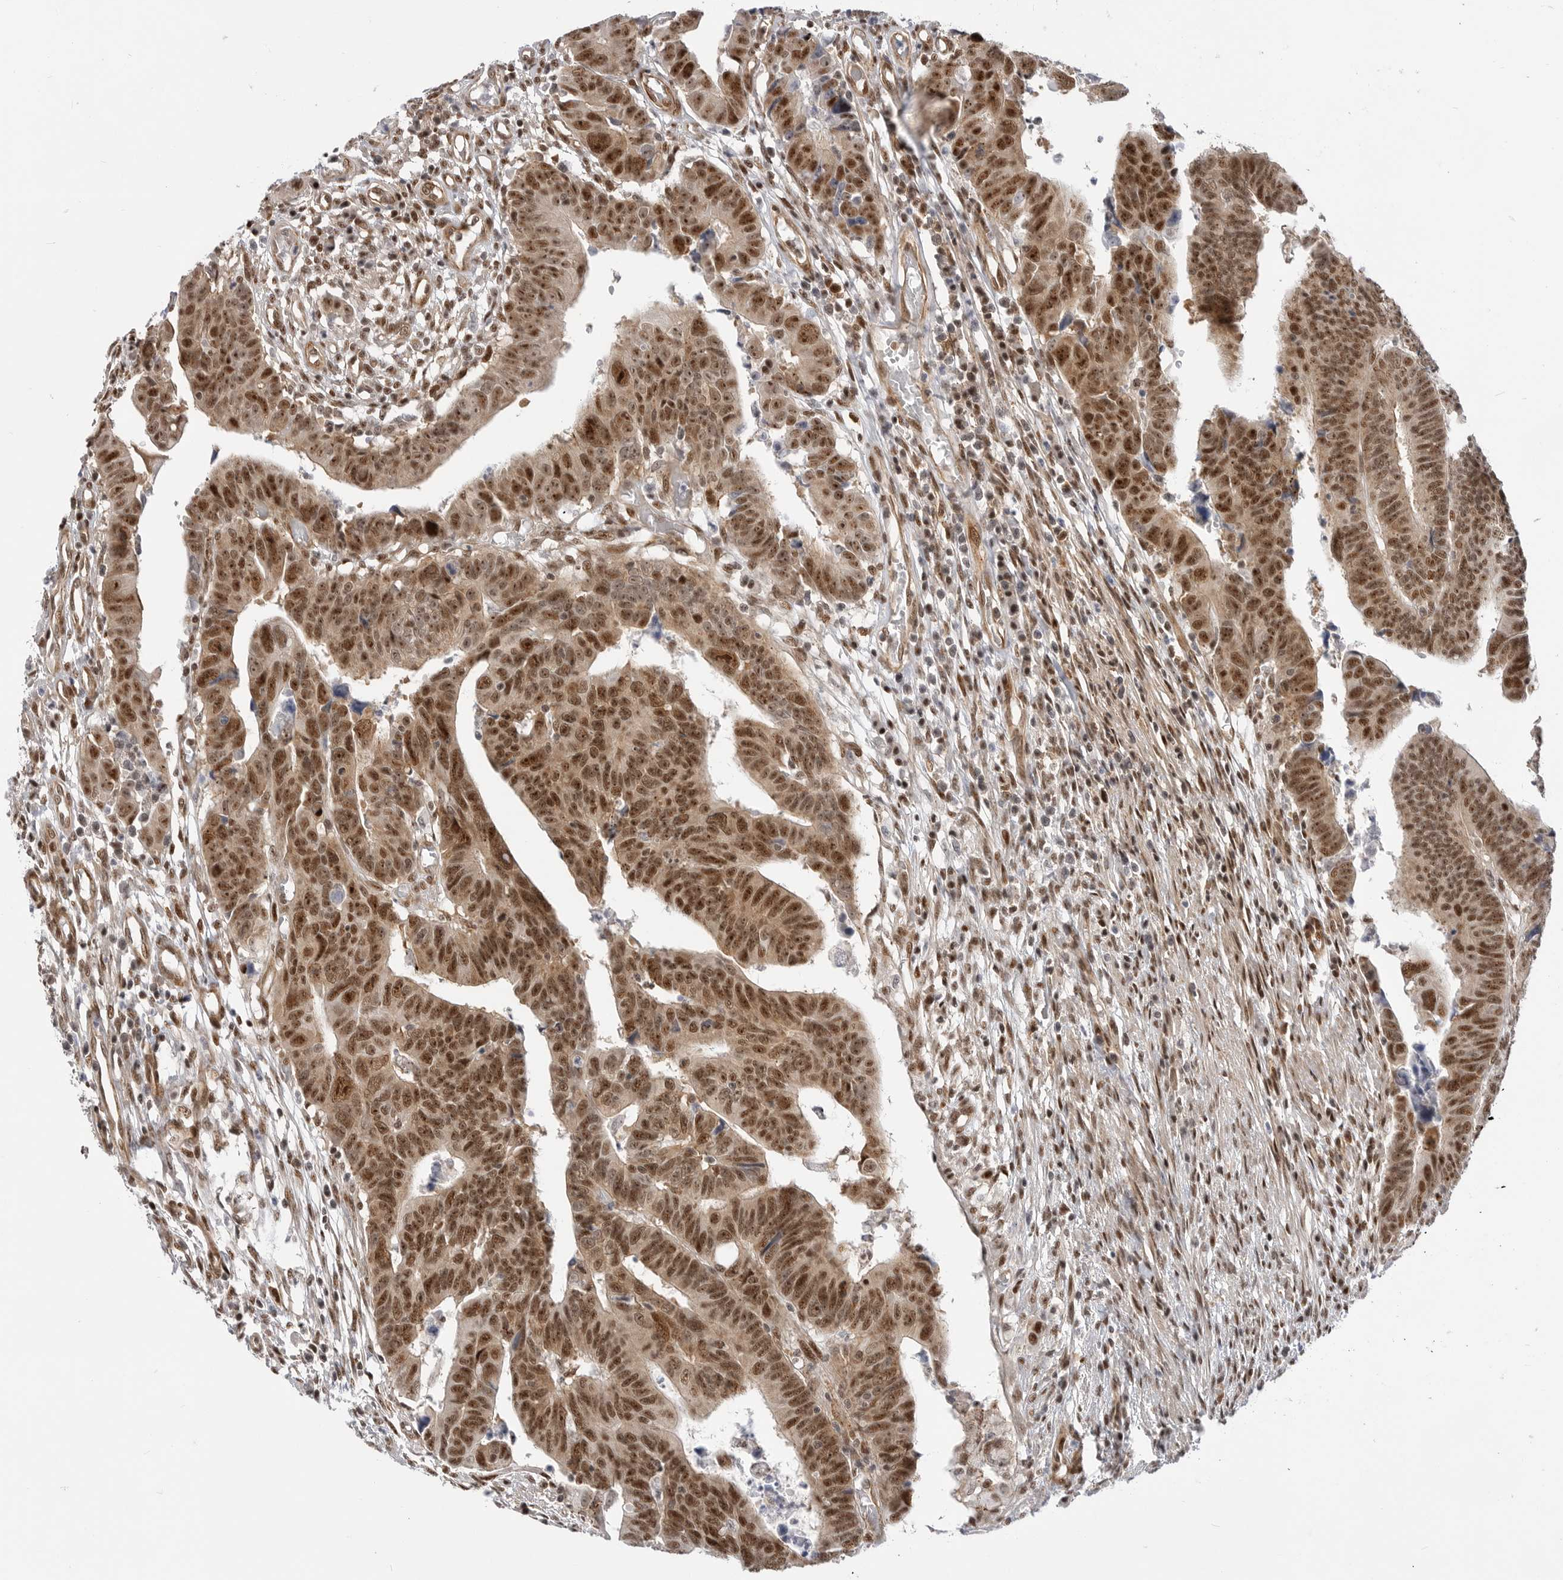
{"staining": {"intensity": "strong", "quantity": ">75%", "location": "cytoplasmic/membranous,nuclear"}, "tissue": "colorectal cancer", "cell_type": "Tumor cells", "image_type": "cancer", "snomed": [{"axis": "morphology", "description": "Adenocarcinoma, NOS"}, {"axis": "topography", "description": "Rectum"}], "caption": "Protein staining by immunohistochemistry (IHC) shows strong cytoplasmic/membranous and nuclear positivity in approximately >75% of tumor cells in colorectal adenocarcinoma. Immunohistochemistry (ihc) stains the protein in brown and the nuclei are stained blue.", "gene": "GPATCH2", "patient": {"sex": "female", "age": 65}}